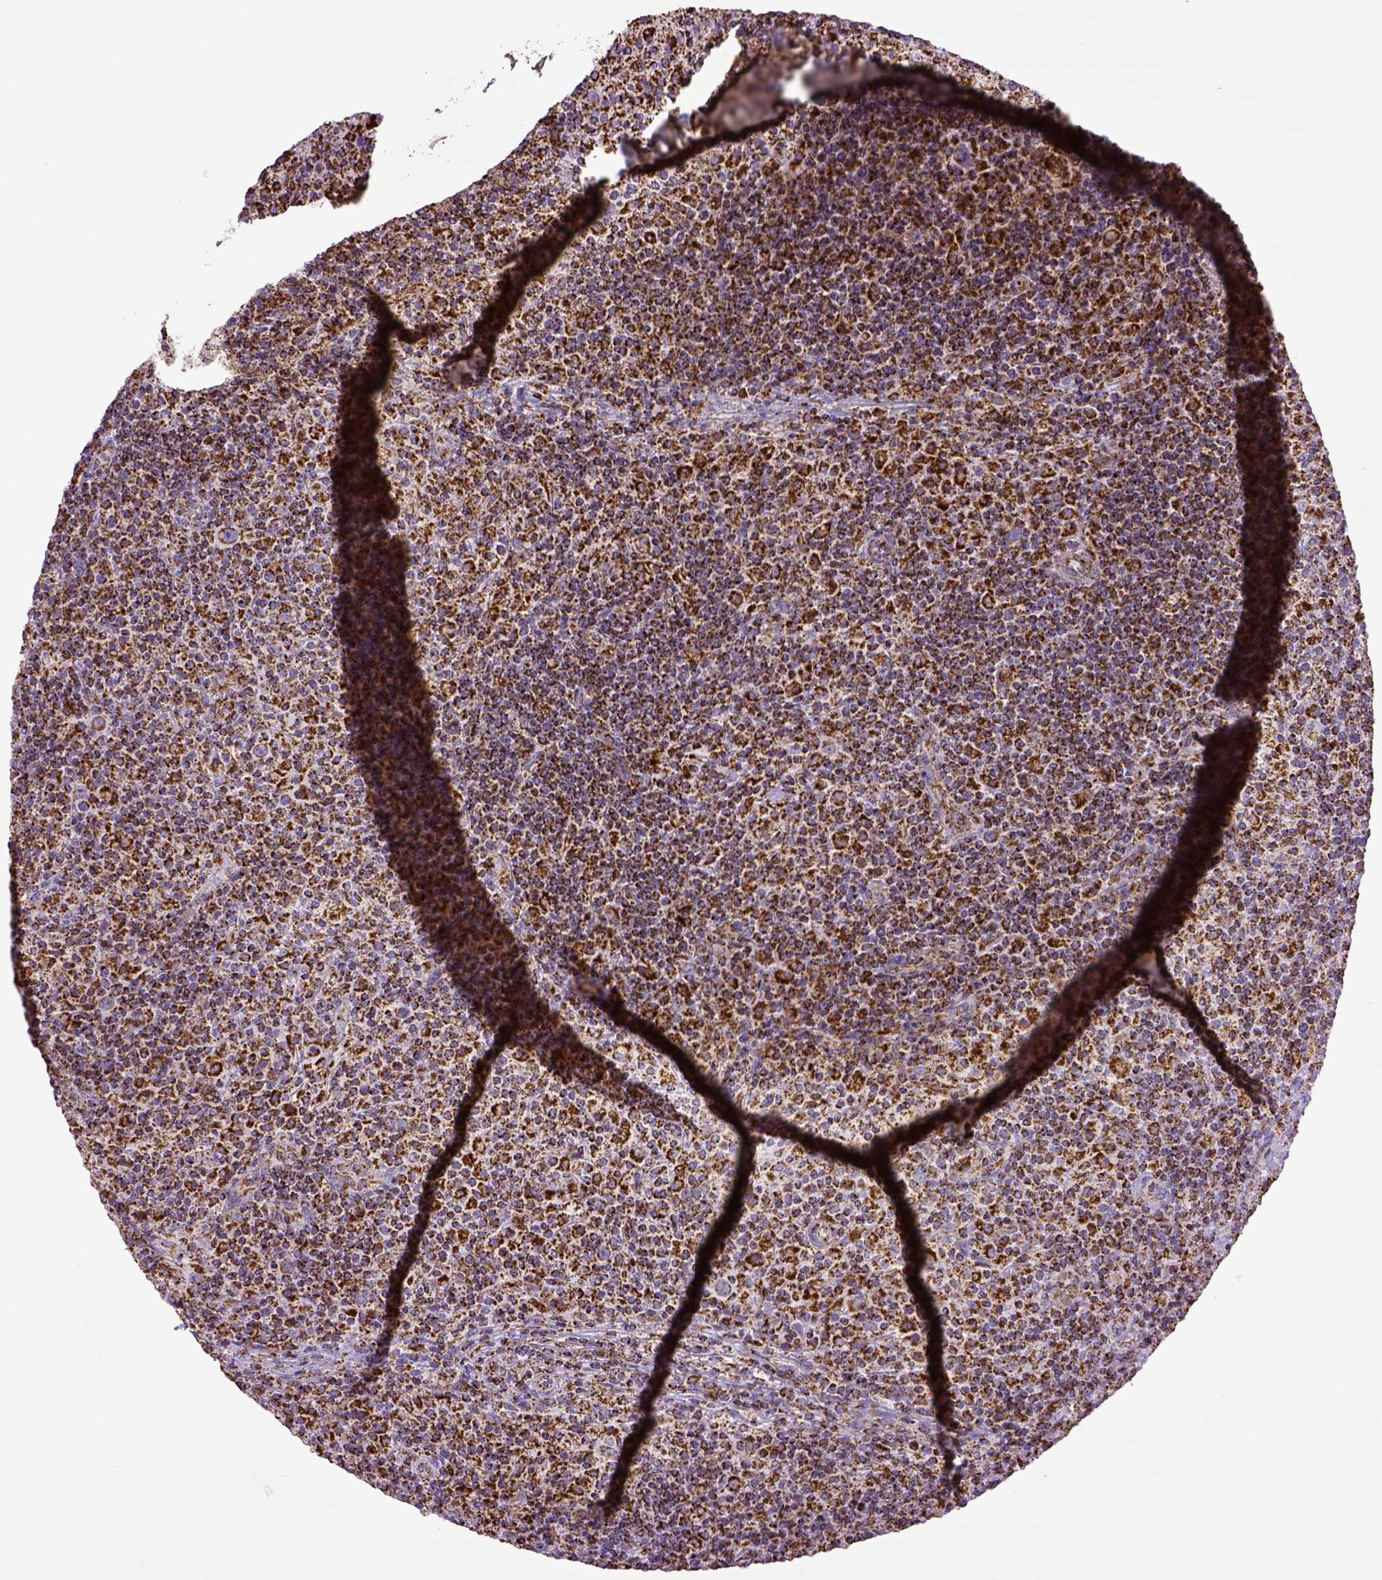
{"staining": {"intensity": "strong", "quantity": ">75%", "location": "cytoplasmic/membranous"}, "tissue": "lymphoma", "cell_type": "Tumor cells", "image_type": "cancer", "snomed": [{"axis": "morphology", "description": "Hodgkin's disease, NOS"}, {"axis": "topography", "description": "Lymph node"}], "caption": "Immunohistochemical staining of human lymphoma exhibits strong cytoplasmic/membranous protein positivity in about >75% of tumor cells.", "gene": "MT-CO1", "patient": {"sex": "male", "age": 70}}